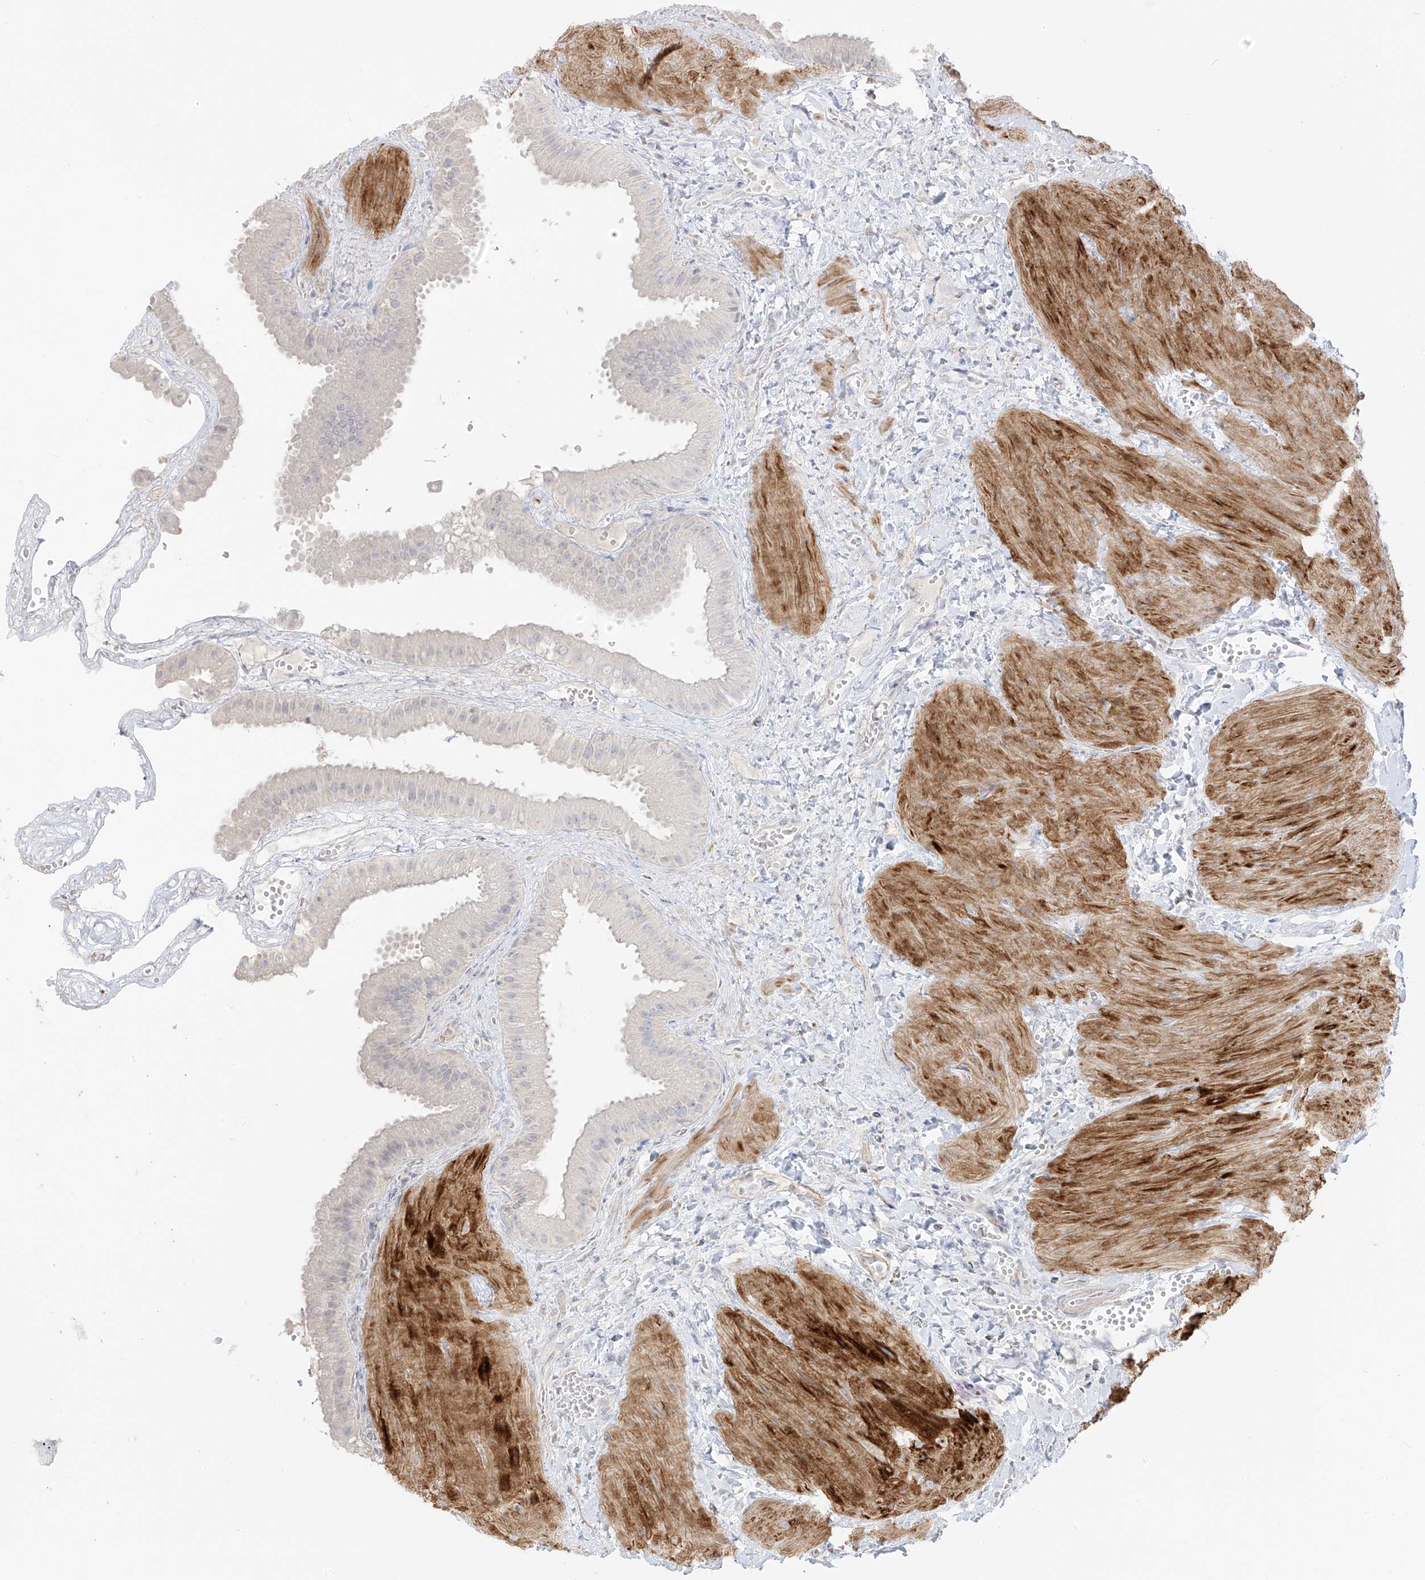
{"staining": {"intensity": "negative", "quantity": "none", "location": "none"}, "tissue": "gallbladder", "cell_type": "Glandular cells", "image_type": "normal", "snomed": [{"axis": "morphology", "description": "Normal tissue, NOS"}, {"axis": "topography", "description": "Gallbladder"}], "caption": "High power microscopy histopathology image of an immunohistochemistry photomicrograph of unremarkable gallbladder, revealing no significant staining in glandular cells. (Brightfield microscopy of DAB (3,3'-diaminobenzidine) immunohistochemistry at high magnification).", "gene": "C11orf87", "patient": {"sex": "male", "age": 55}}